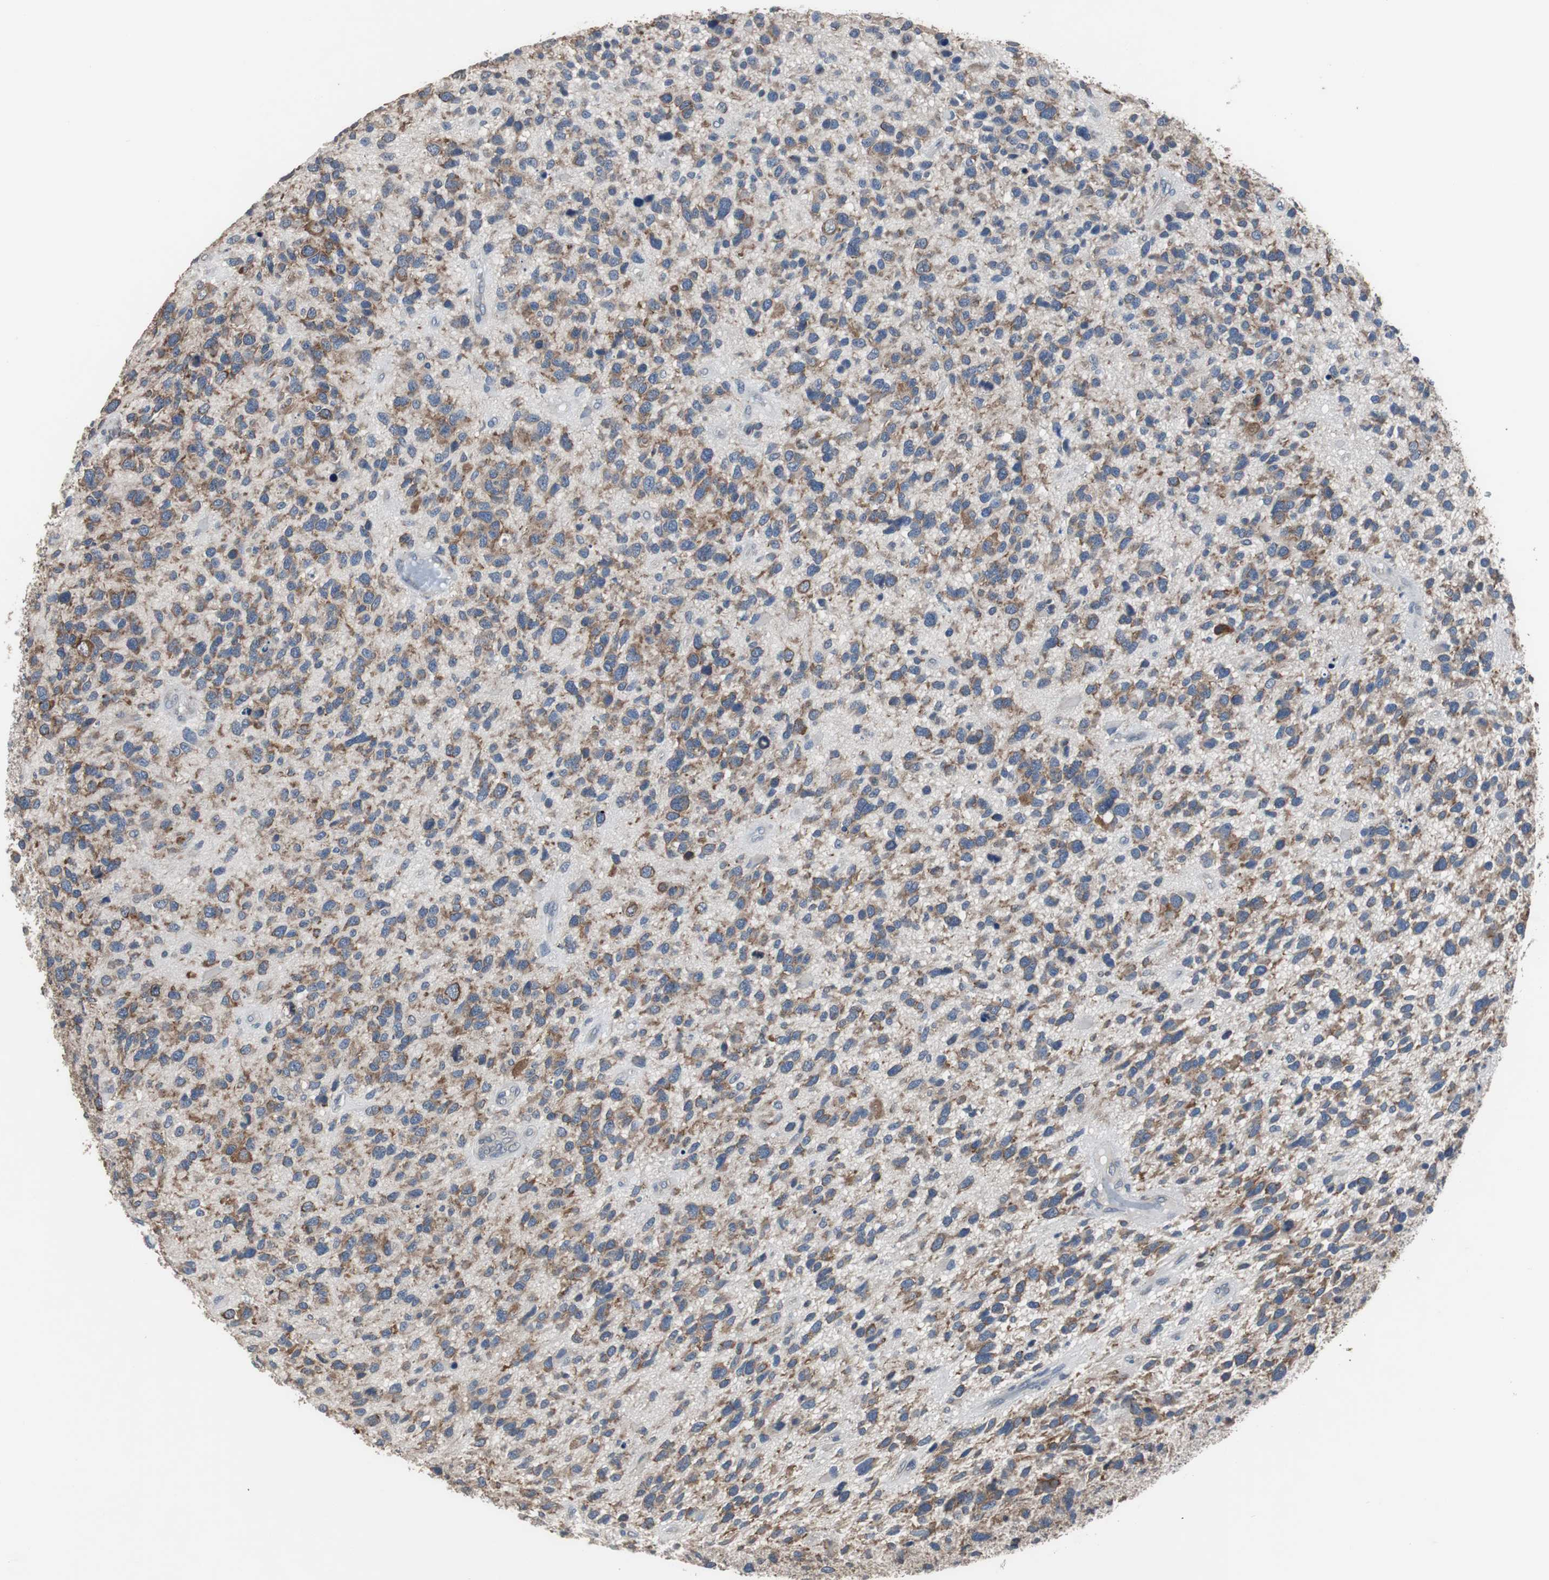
{"staining": {"intensity": "strong", "quantity": ">75%", "location": "cytoplasmic/membranous"}, "tissue": "glioma", "cell_type": "Tumor cells", "image_type": "cancer", "snomed": [{"axis": "morphology", "description": "Glioma, malignant, High grade"}, {"axis": "topography", "description": "Brain"}], "caption": "A high amount of strong cytoplasmic/membranous positivity is seen in about >75% of tumor cells in glioma tissue.", "gene": "USP10", "patient": {"sex": "female", "age": 58}}